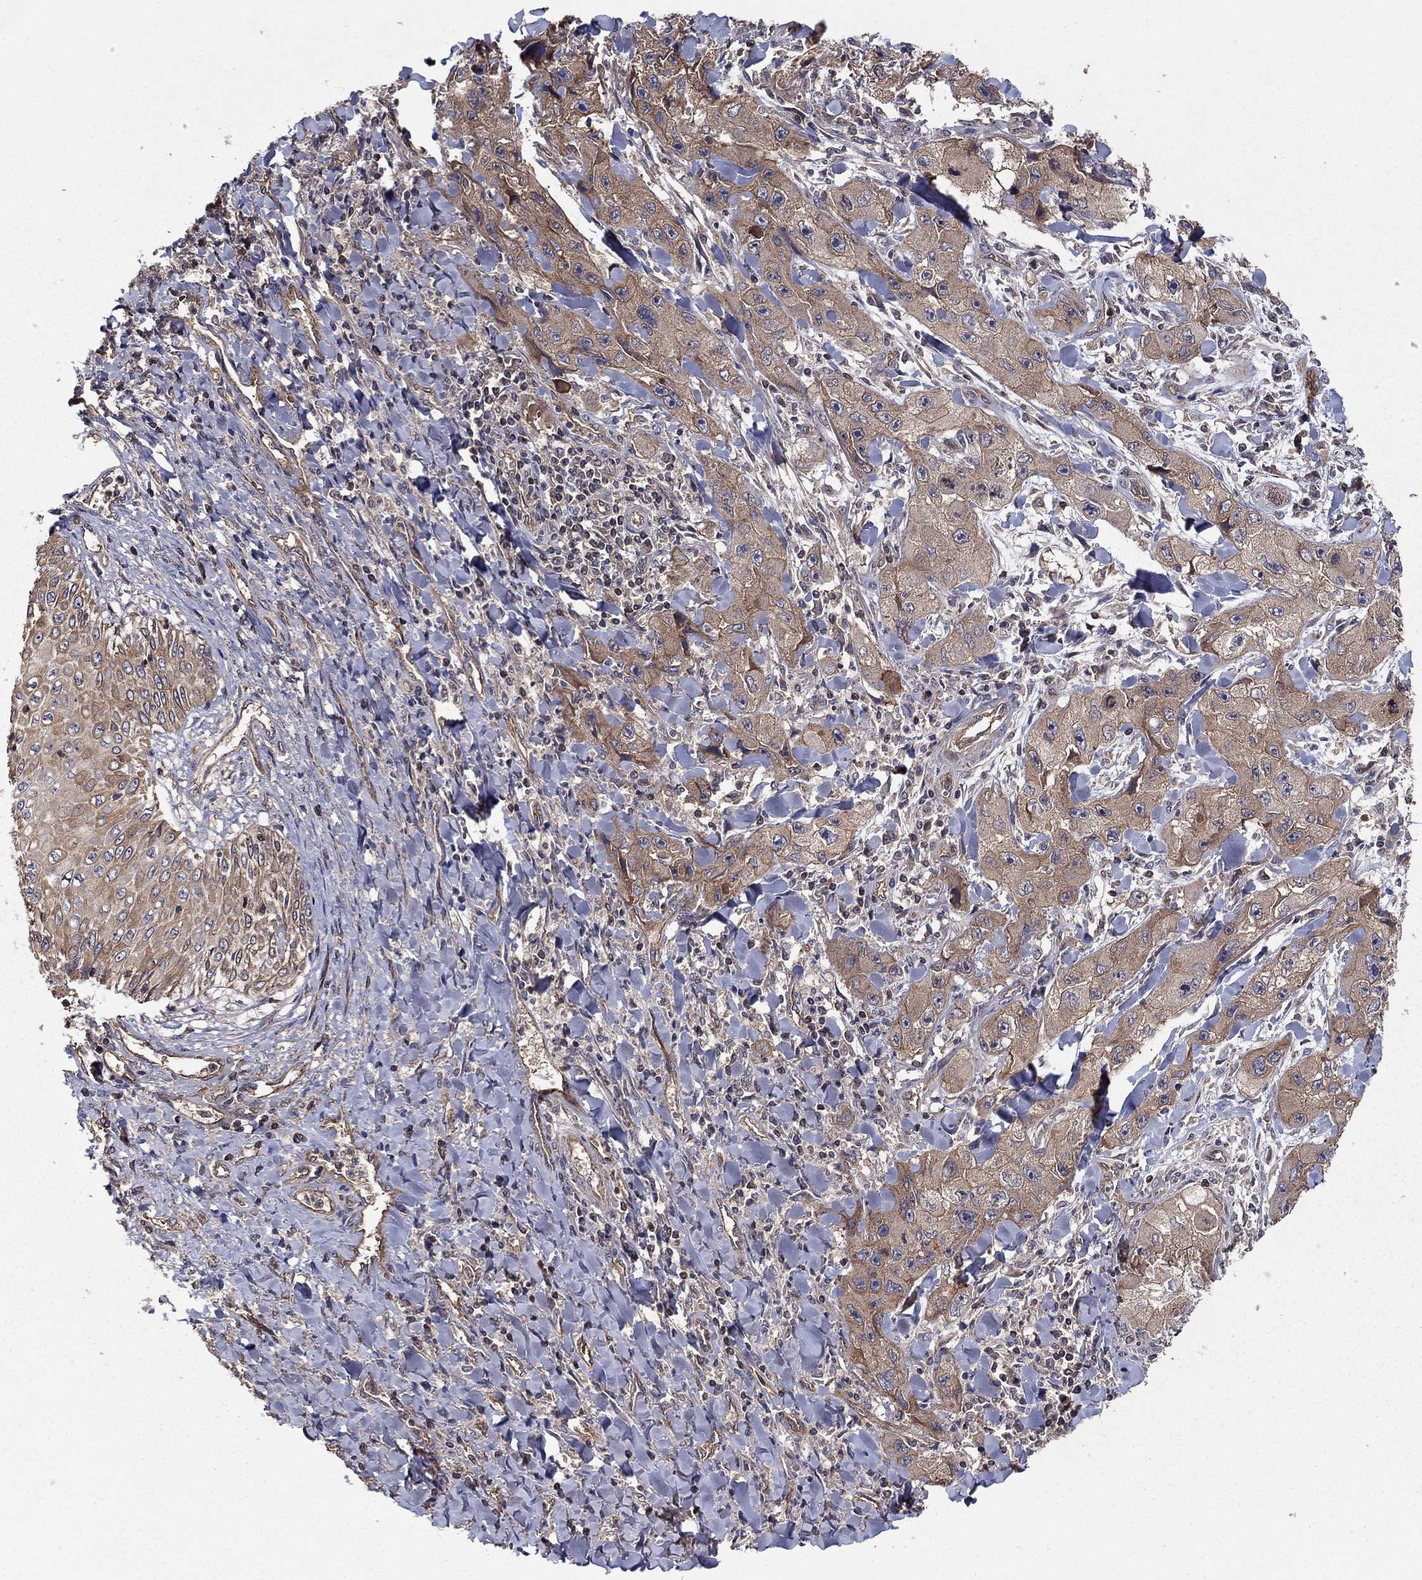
{"staining": {"intensity": "strong", "quantity": "<25%", "location": "cytoplasmic/membranous"}, "tissue": "skin cancer", "cell_type": "Tumor cells", "image_type": "cancer", "snomed": [{"axis": "morphology", "description": "Squamous cell carcinoma, NOS"}, {"axis": "topography", "description": "Skin"}, {"axis": "topography", "description": "Subcutis"}], "caption": "Protein expression analysis of skin cancer (squamous cell carcinoma) displays strong cytoplasmic/membranous expression in approximately <25% of tumor cells.", "gene": "BMERB1", "patient": {"sex": "male", "age": 73}}